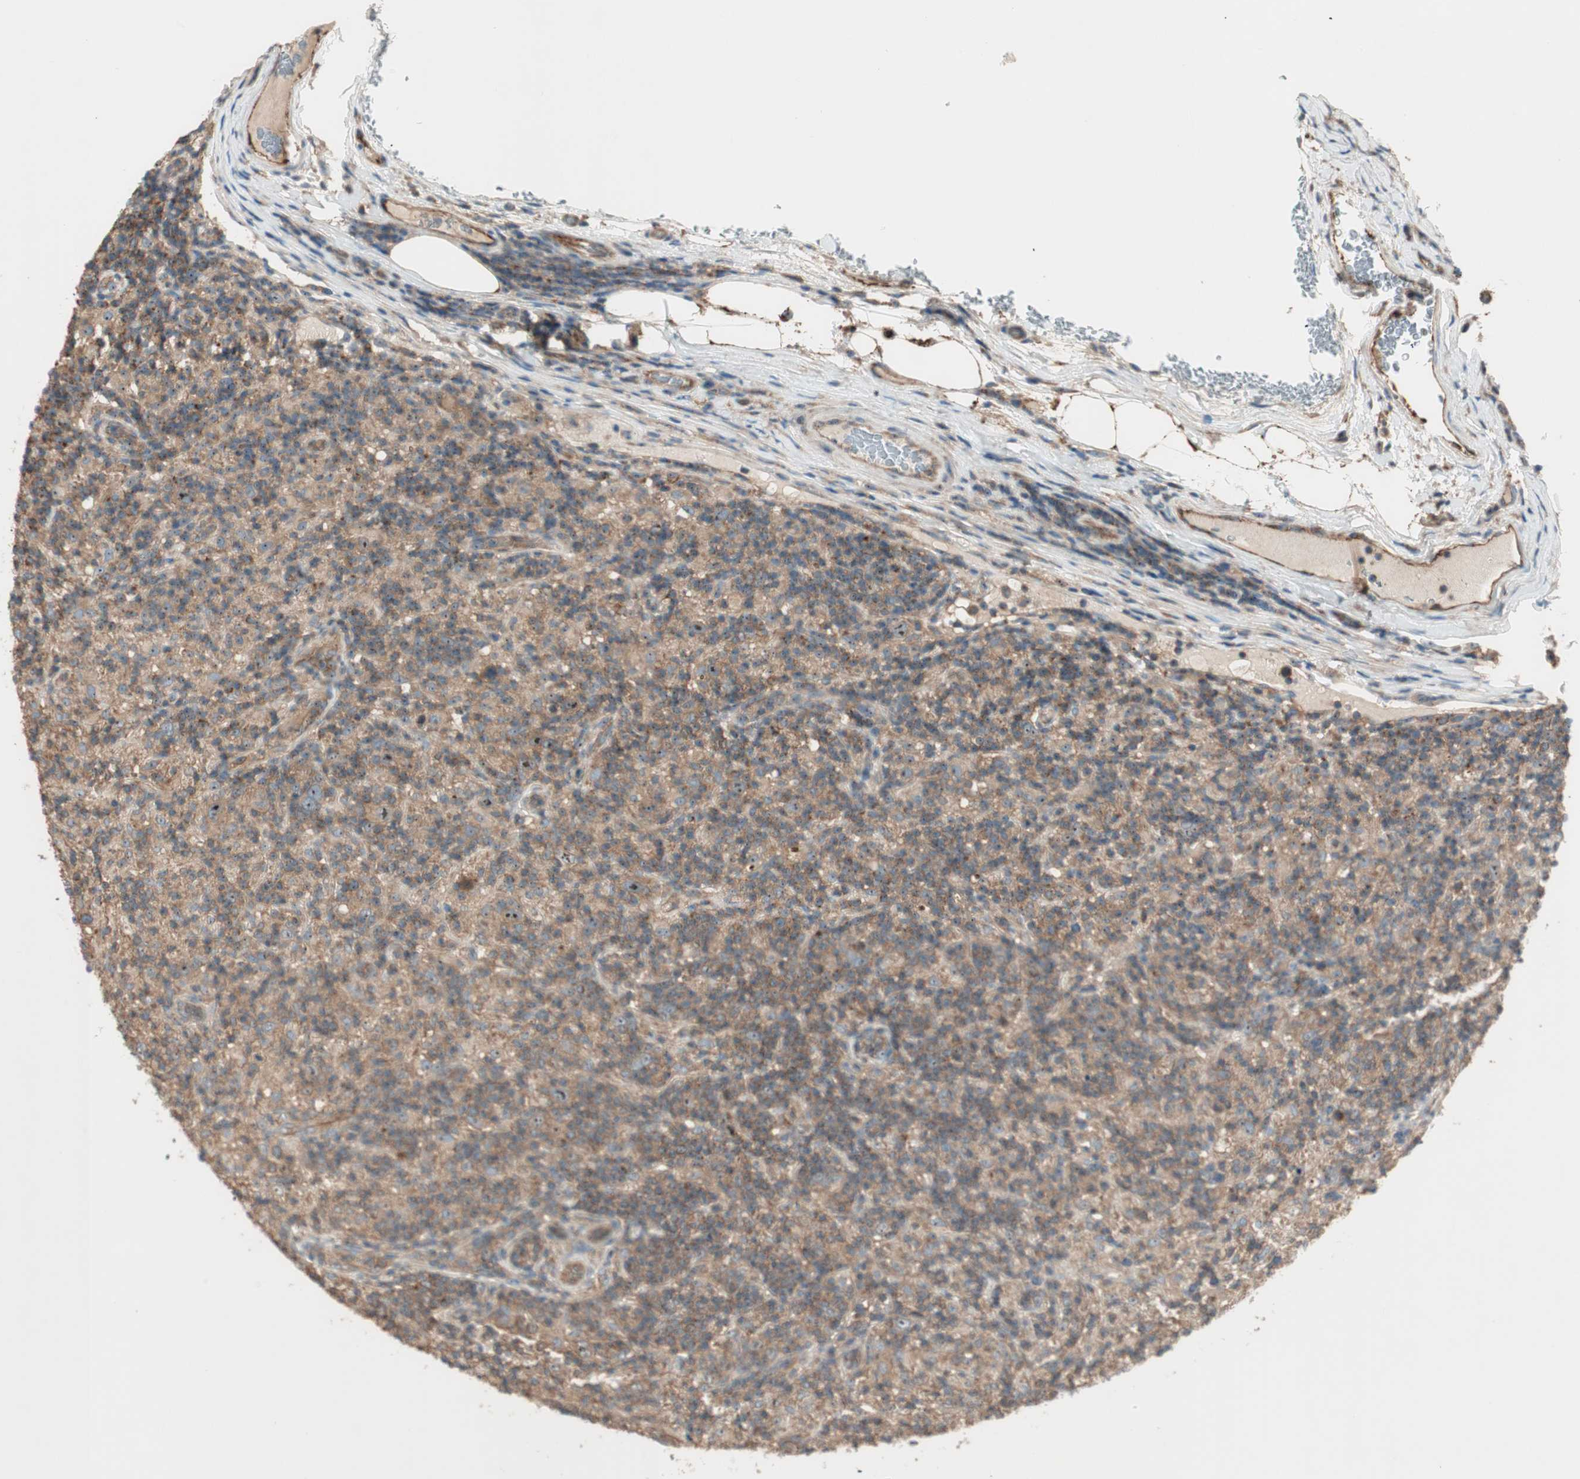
{"staining": {"intensity": "moderate", "quantity": ">75%", "location": "cytoplasmic/membranous,nuclear"}, "tissue": "lymphoma", "cell_type": "Tumor cells", "image_type": "cancer", "snomed": [{"axis": "morphology", "description": "Hodgkin's disease, NOS"}, {"axis": "topography", "description": "Lymph node"}], "caption": "Lymphoma stained for a protein exhibits moderate cytoplasmic/membranous and nuclear positivity in tumor cells. Immunohistochemistry stains the protein in brown and the nuclei are stained blue.", "gene": "CC2D1A", "patient": {"sex": "male", "age": 70}}